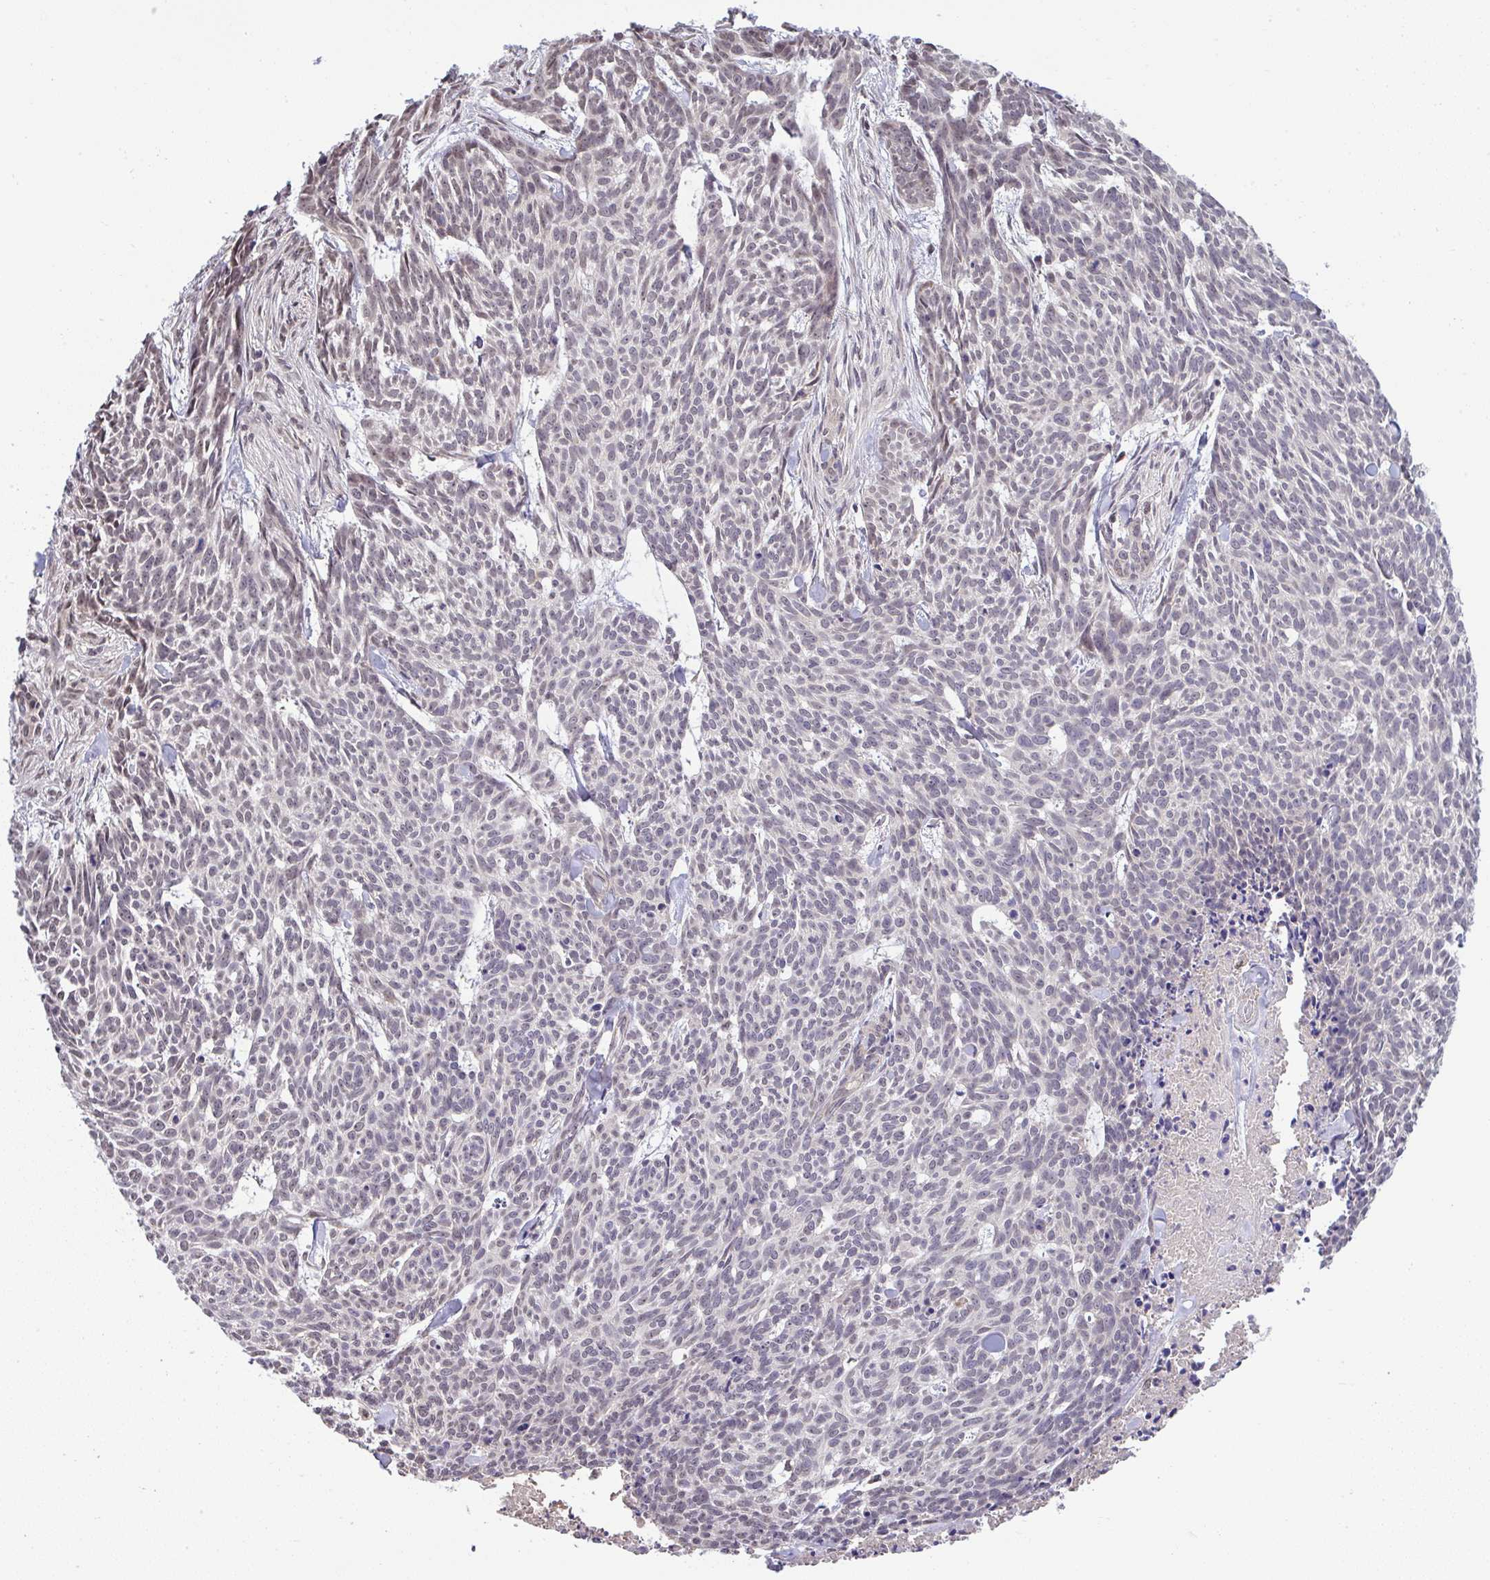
{"staining": {"intensity": "weak", "quantity": "<25%", "location": "nuclear"}, "tissue": "skin cancer", "cell_type": "Tumor cells", "image_type": "cancer", "snomed": [{"axis": "morphology", "description": "Basal cell carcinoma"}, {"axis": "topography", "description": "Skin"}], "caption": "High power microscopy histopathology image of an IHC micrograph of skin cancer, revealing no significant staining in tumor cells. (DAB (3,3'-diaminobenzidine) immunohistochemistry visualized using brightfield microscopy, high magnification).", "gene": "C9orf64", "patient": {"sex": "female", "age": 93}}